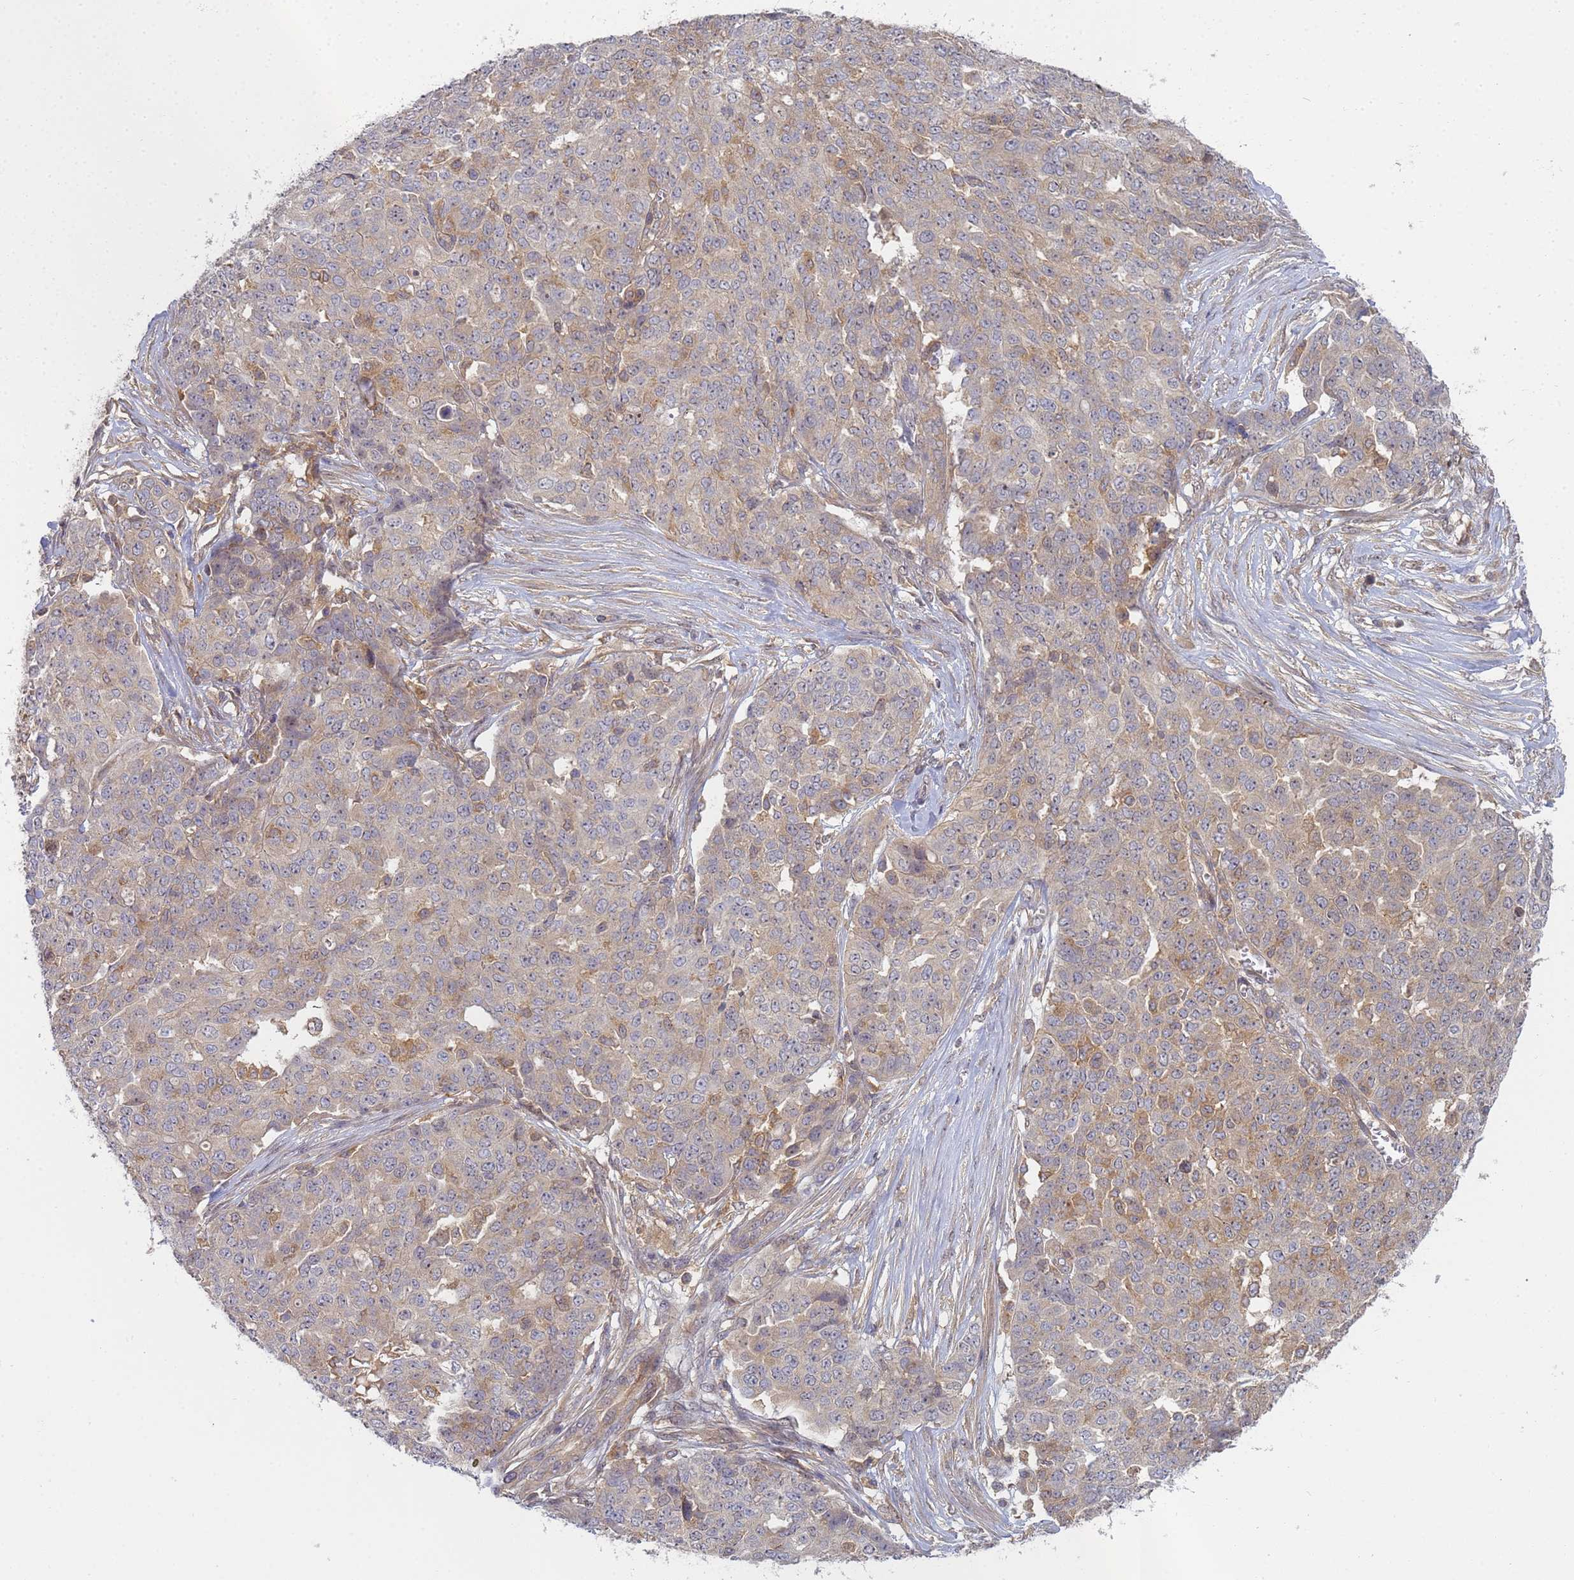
{"staining": {"intensity": "weak", "quantity": "25%-75%", "location": "cytoplasmic/membranous"}, "tissue": "ovarian cancer", "cell_type": "Tumor cells", "image_type": "cancer", "snomed": [{"axis": "morphology", "description": "Cystadenocarcinoma, serous, NOS"}, {"axis": "topography", "description": "Soft tissue"}, {"axis": "topography", "description": "Ovary"}], "caption": "DAB immunohistochemical staining of ovarian cancer (serous cystadenocarcinoma) shows weak cytoplasmic/membranous protein positivity in approximately 25%-75% of tumor cells.", "gene": "SHARPIN", "patient": {"sex": "female", "age": 57}}